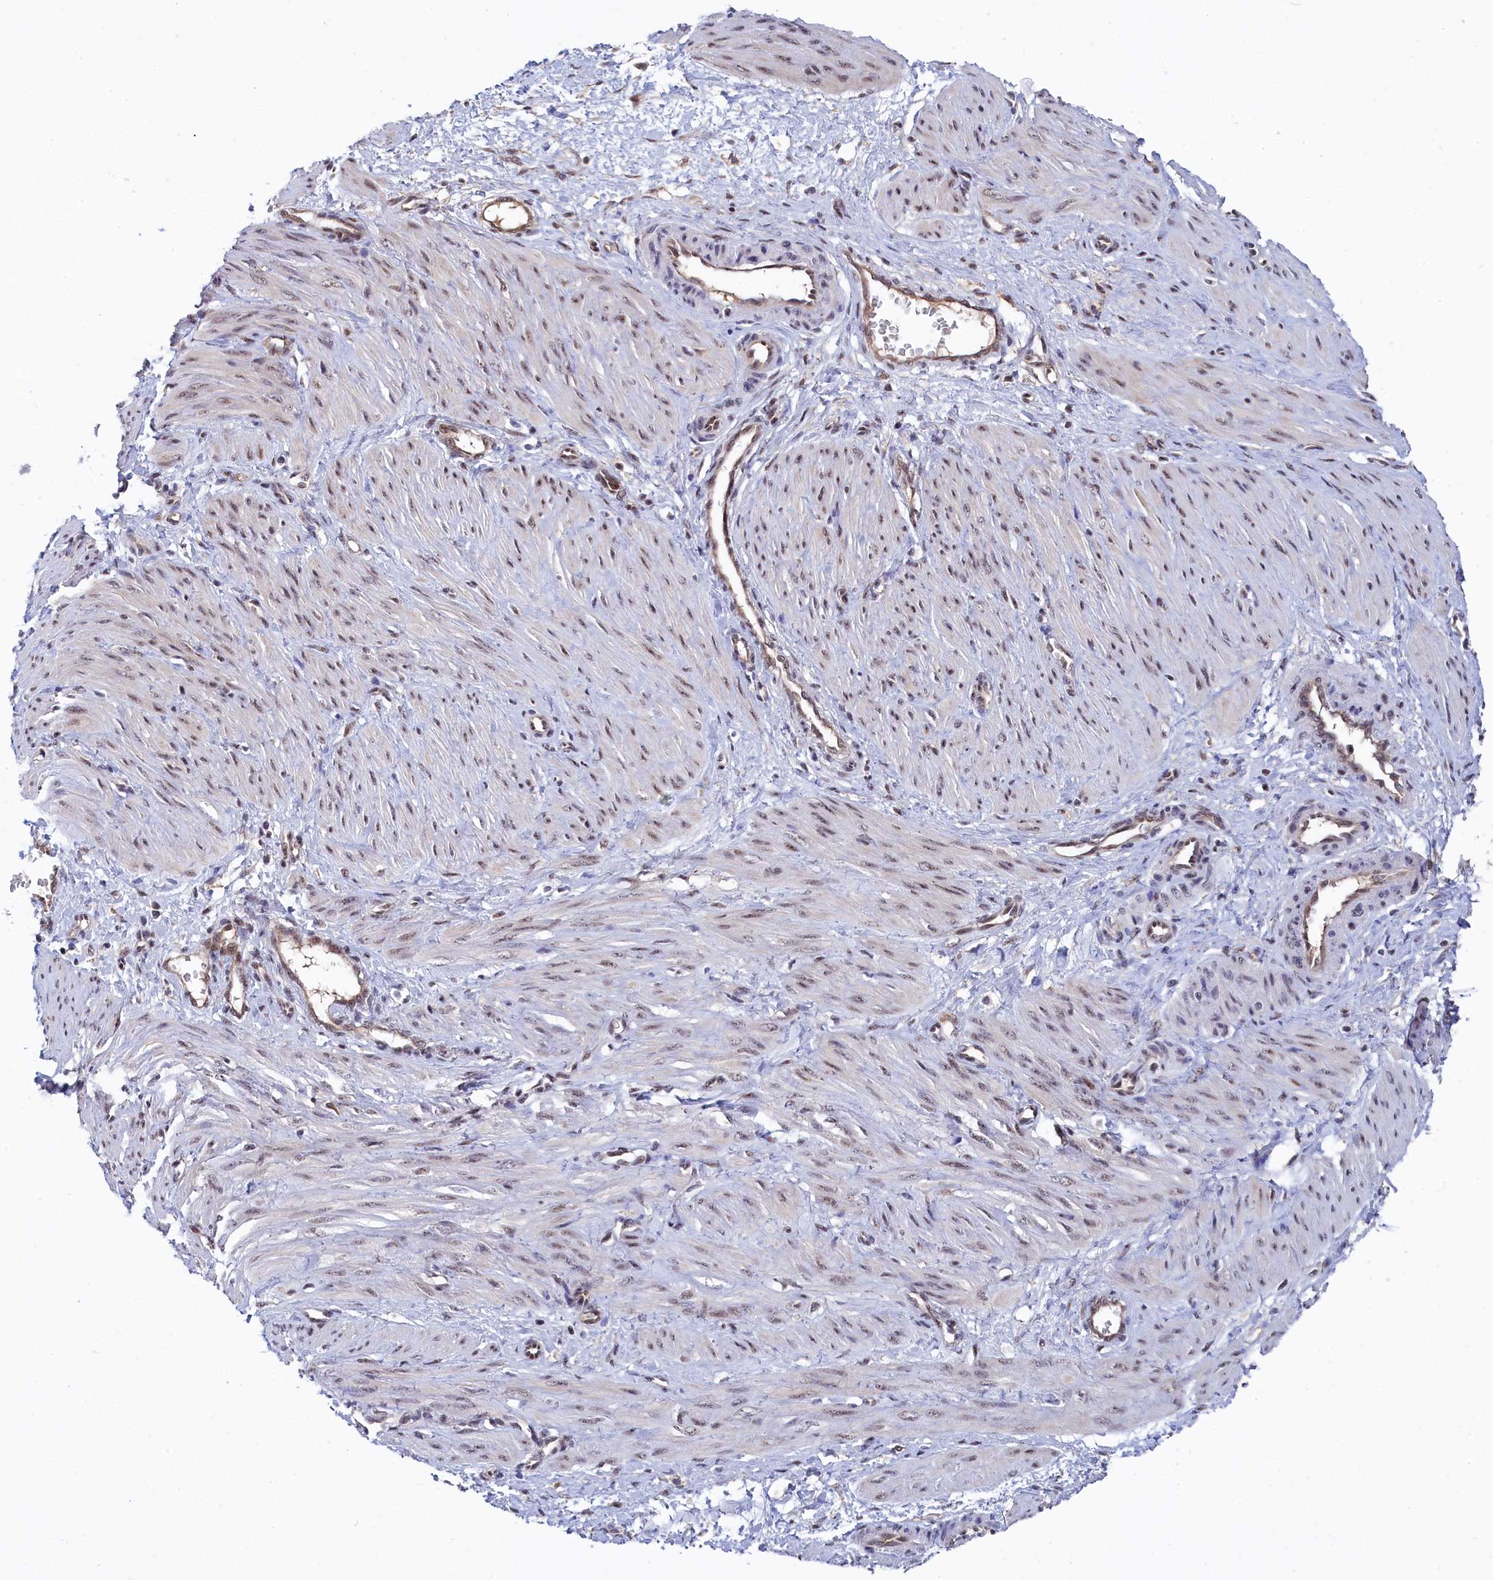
{"staining": {"intensity": "moderate", "quantity": "25%-75%", "location": "nuclear"}, "tissue": "smooth muscle", "cell_type": "Smooth muscle cells", "image_type": "normal", "snomed": [{"axis": "morphology", "description": "Normal tissue, NOS"}, {"axis": "topography", "description": "Endometrium"}], "caption": "Smooth muscle cells reveal medium levels of moderate nuclear positivity in about 25%-75% of cells in unremarkable human smooth muscle.", "gene": "TAB1", "patient": {"sex": "female", "age": 33}}